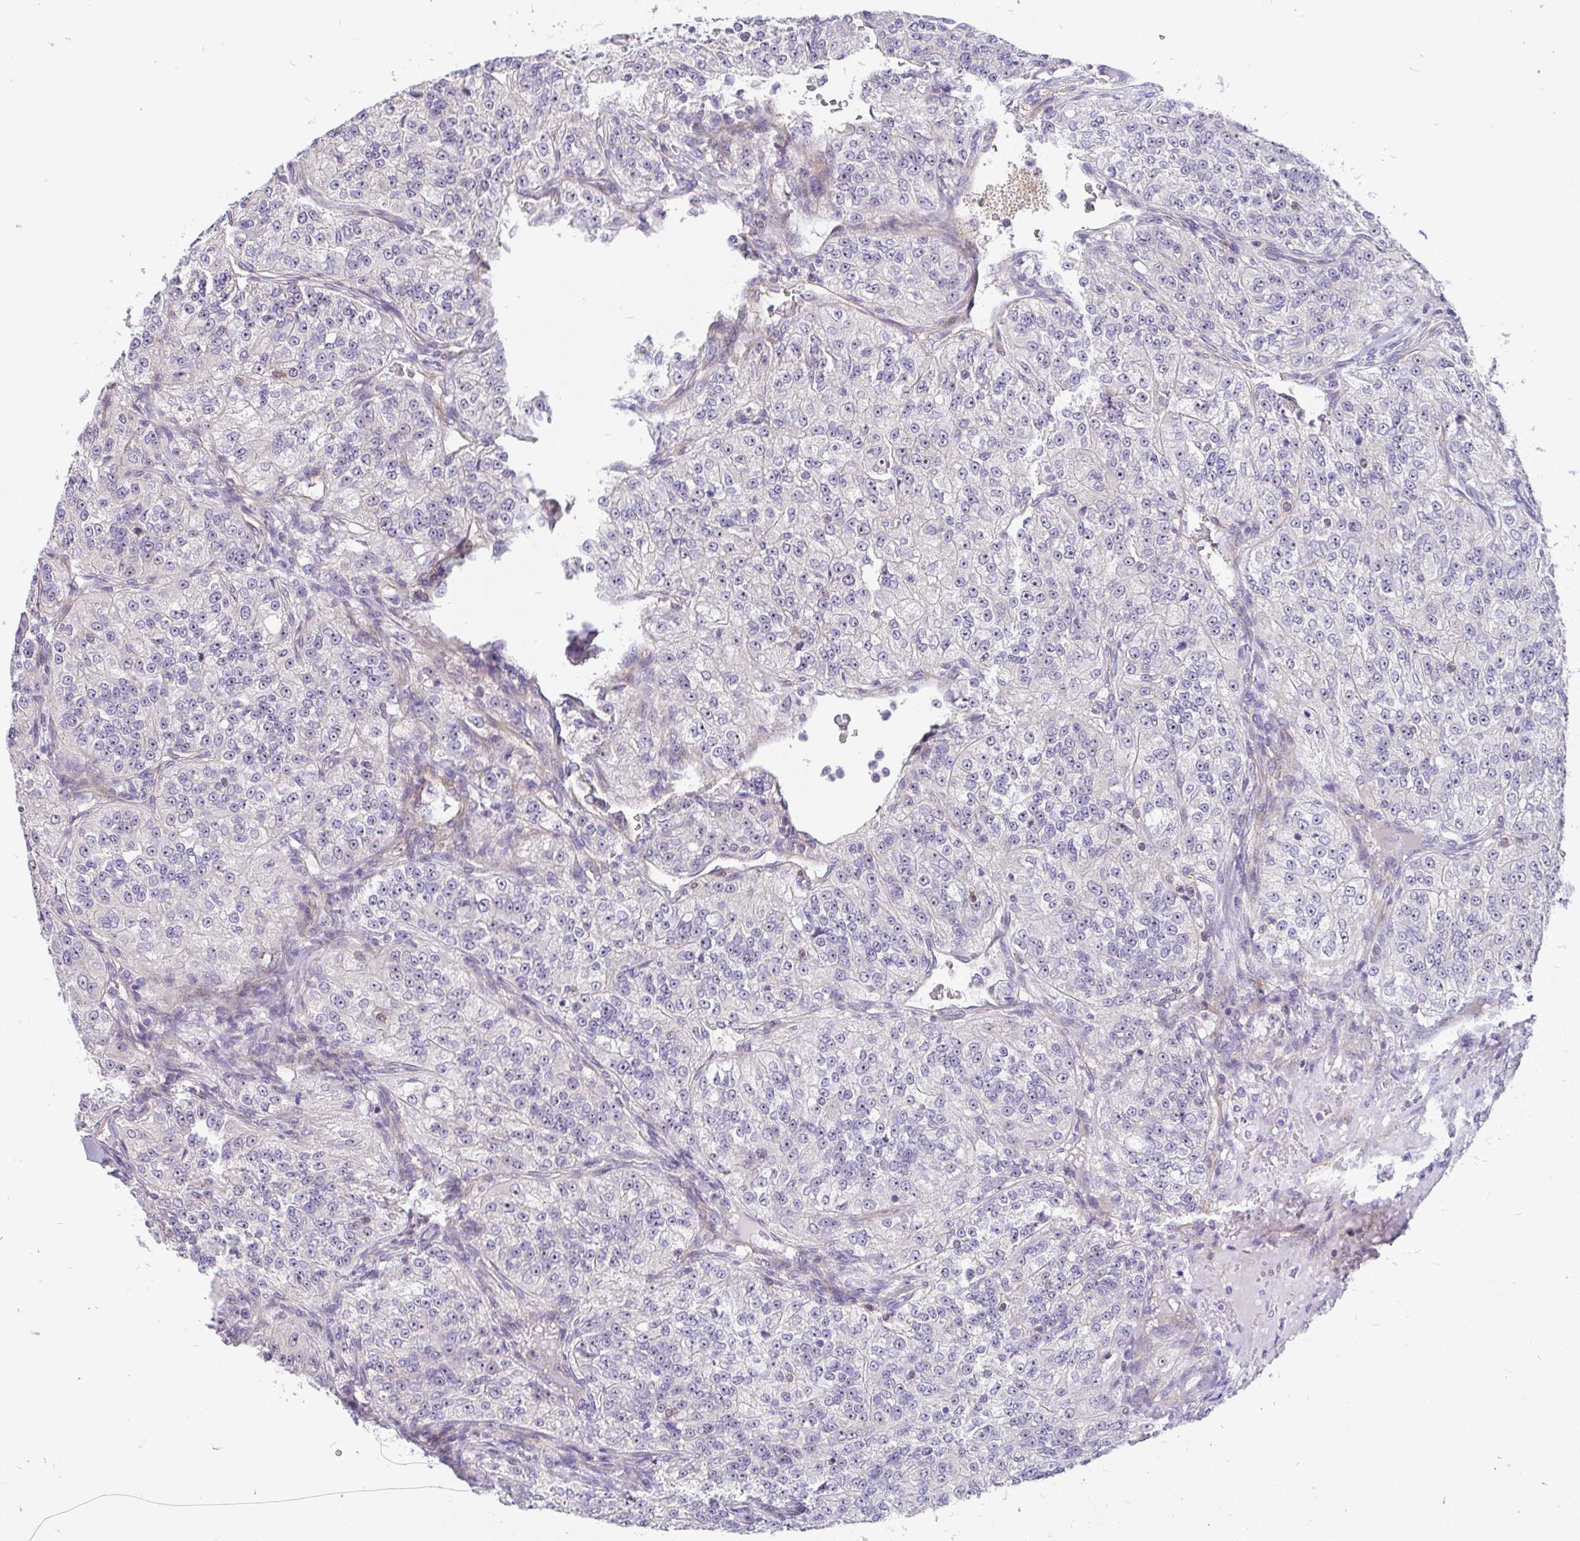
{"staining": {"intensity": "negative", "quantity": "none", "location": "none"}, "tissue": "renal cancer", "cell_type": "Tumor cells", "image_type": "cancer", "snomed": [{"axis": "morphology", "description": "Adenocarcinoma, NOS"}, {"axis": "topography", "description": "Kidney"}], "caption": "Renal adenocarcinoma stained for a protein using immunohistochemistry exhibits no staining tumor cells.", "gene": "LRRC26", "patient": {"sex": "female", "age": 63}}